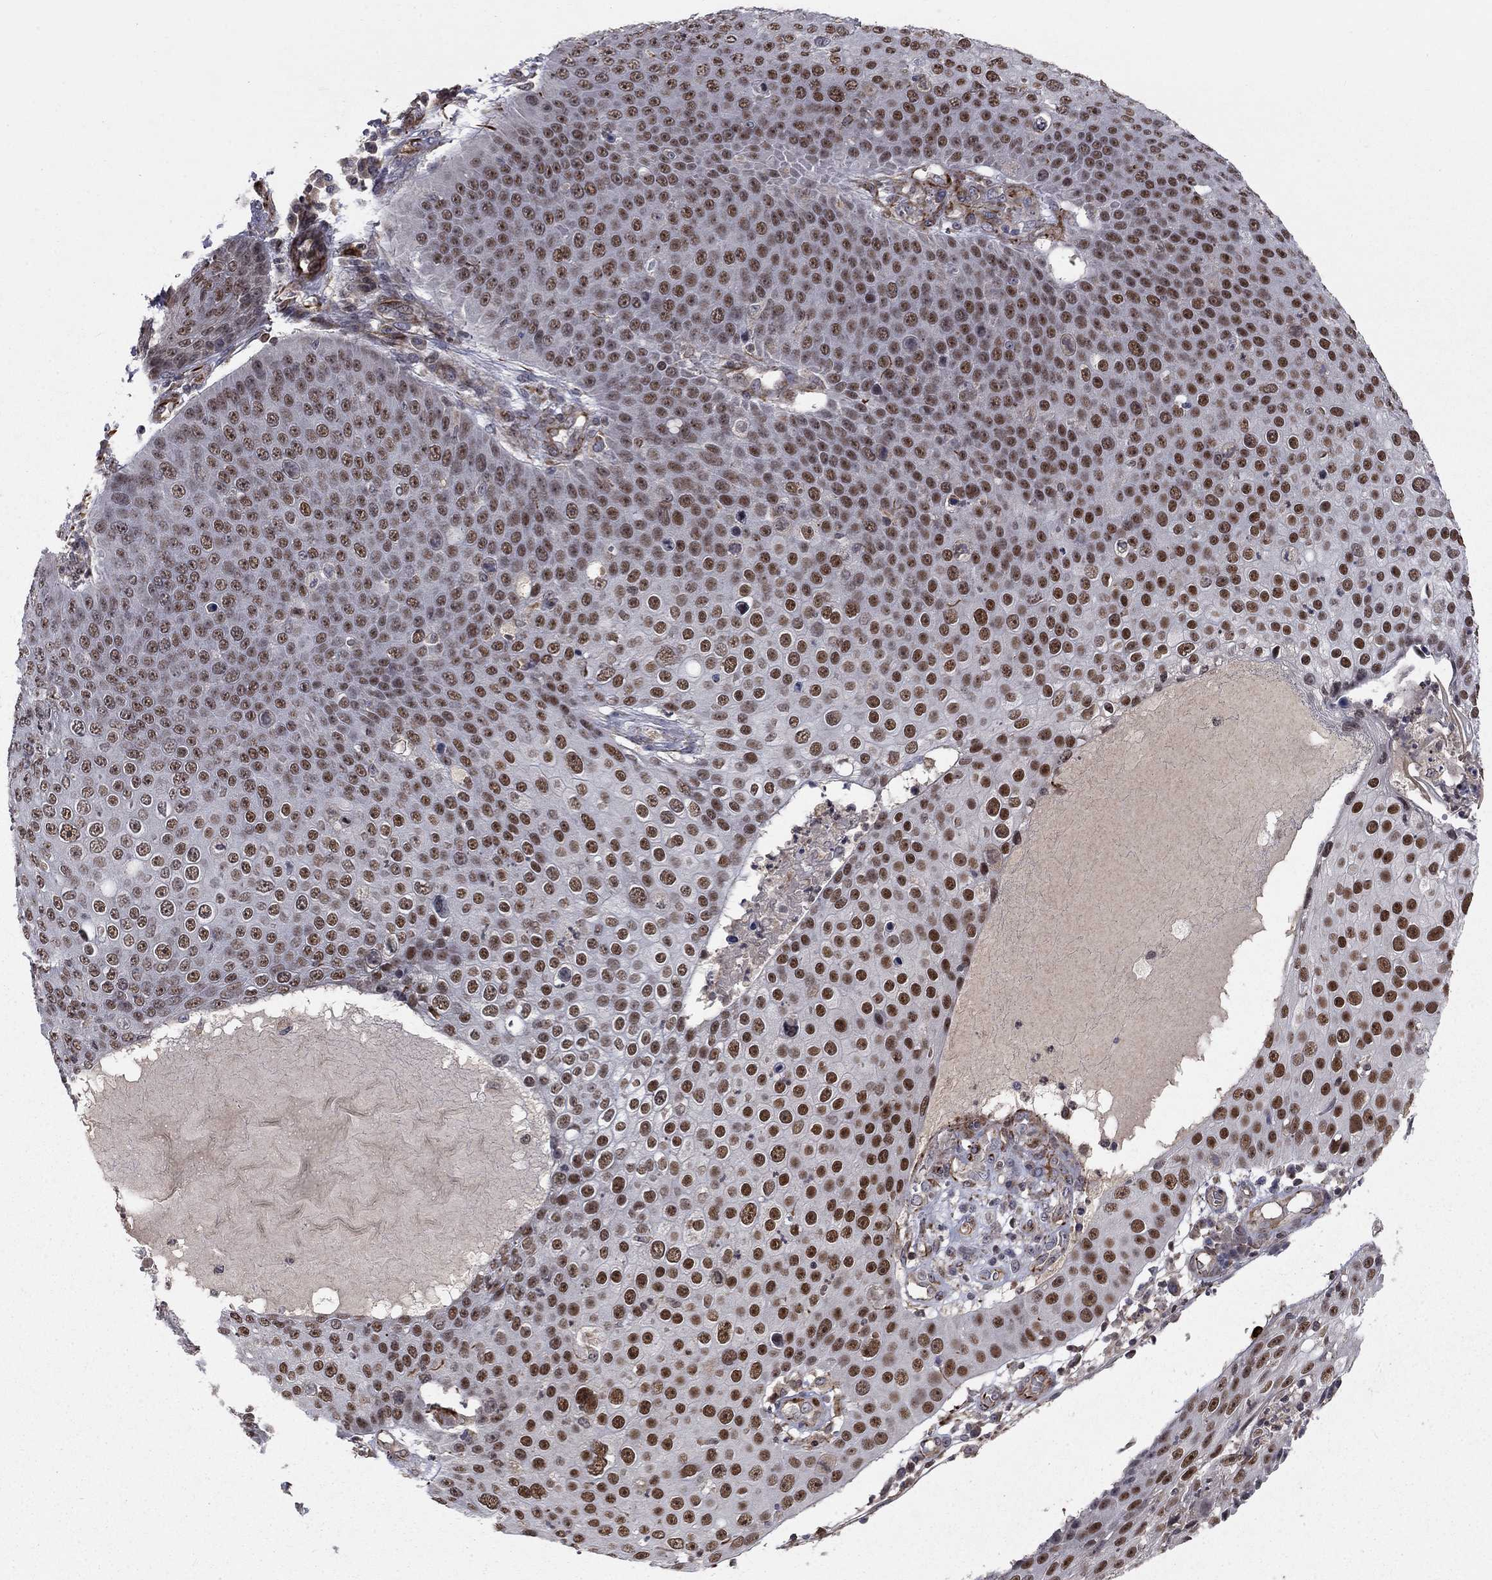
{"staining": {"intensity": "strong", "quantity": ">75%", "location": "nuclear"}, "tissue": "skin cancer", "cell_type": "Tumor cells", "image_type": "cancer", "snomed": [{"axis": "morphology", "description": "Squamous cell carcinoma, NOS"}, {"axis": "topography", "description": "Skin"}], "caption": "Immunohistochemistry (IHC) micrograph of neoplastic tissue: skin squamous cell carcinoma stained using immunohistochemistry (IHC) shows high levels of strong protein expression localized specifically in the nuclear of tumor cells, appearing as a nuclear brown color.", "gene": "MSRA", "patient": {"sex": "male", "age": 71}}